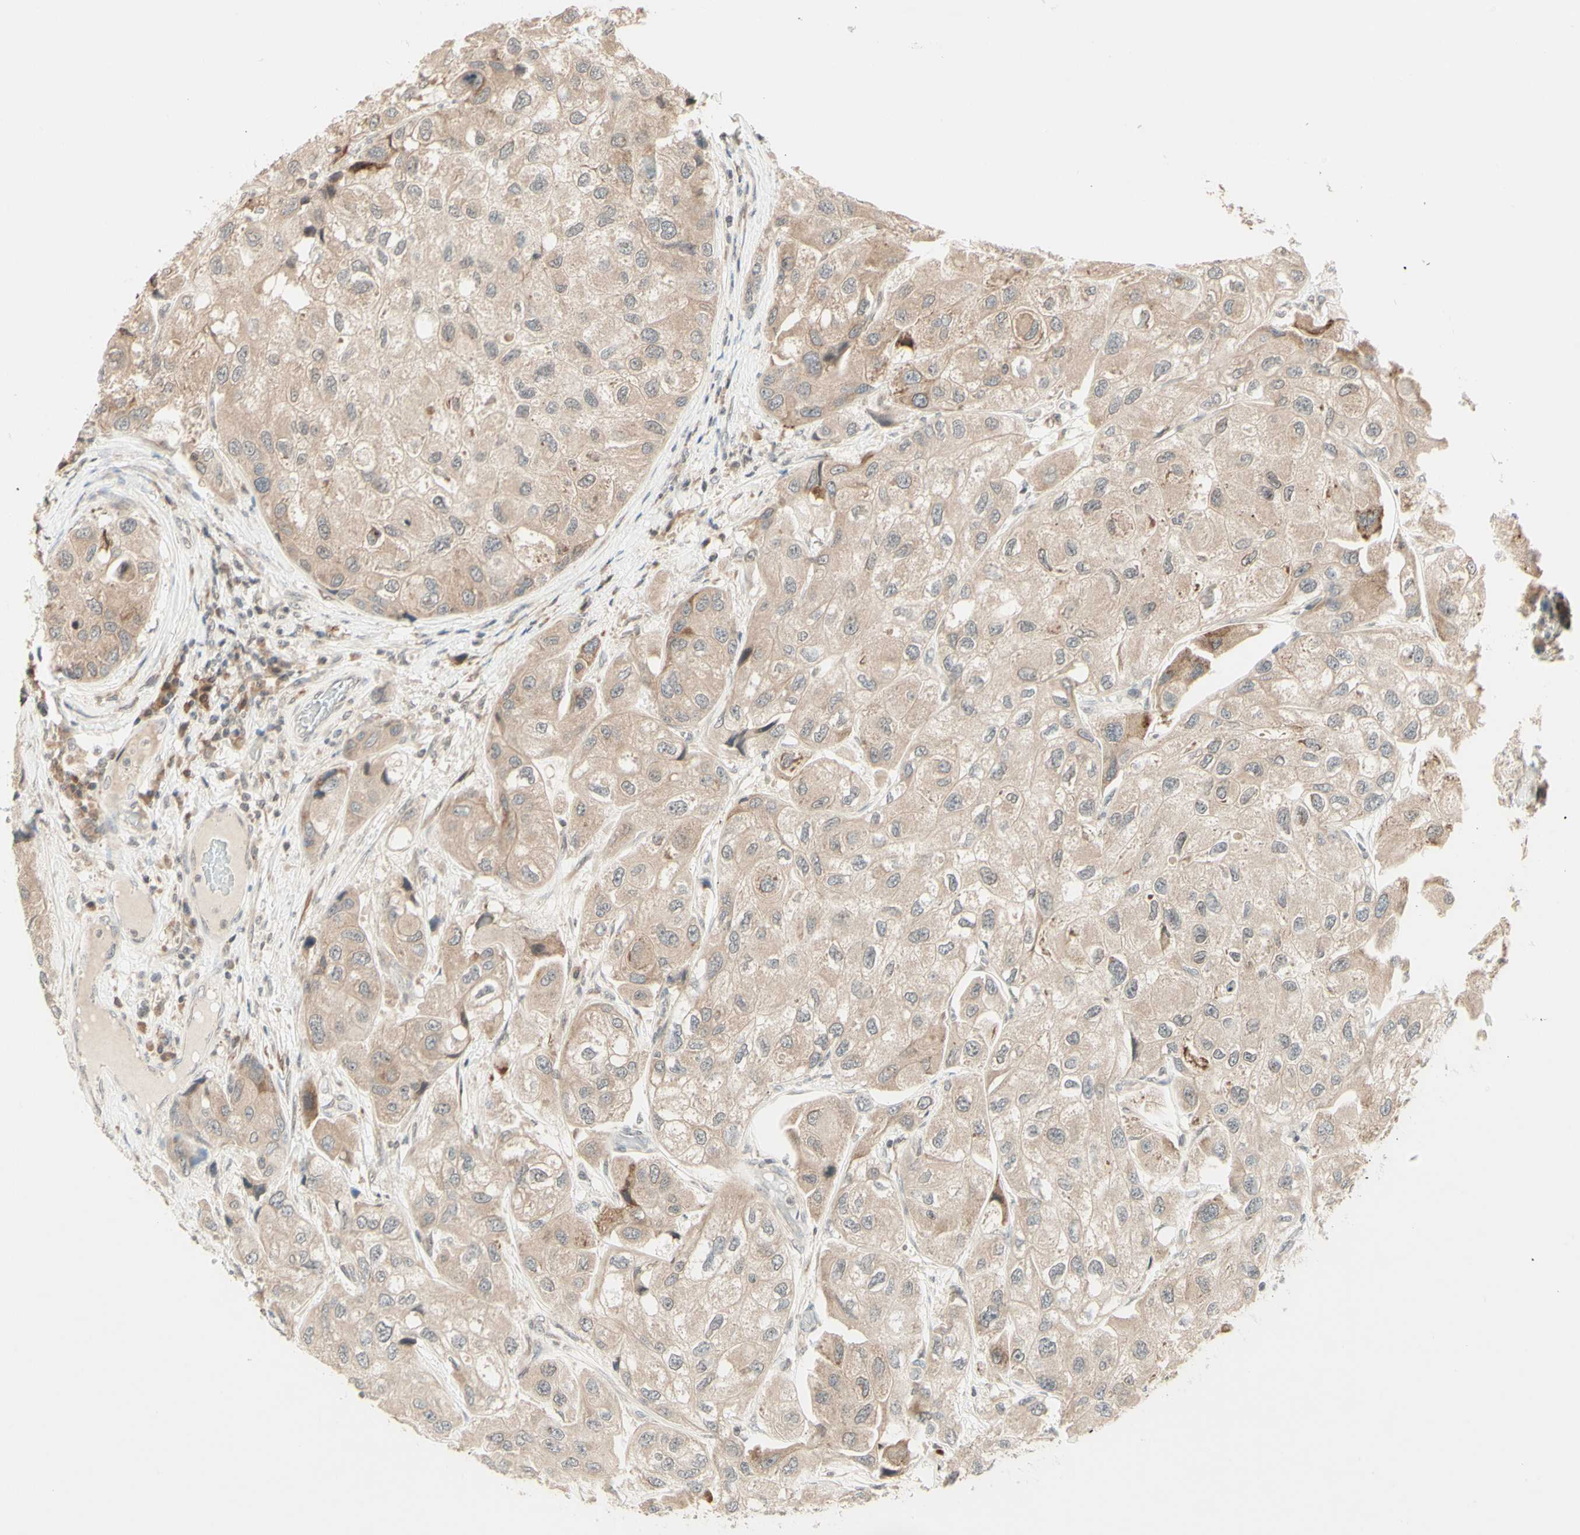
{"staining": {"intensity": "weak", "quantity": ">75%", "location": "cytoplasmic/membranous"}, "tissue": "urothelial cancer", "cell_type": "Tumor cells", "image_type": "cancer", "snomed": [{"axis": "morphology", "description": "Urothelial carcinoma, High grade"}, {"axis": "topography", "description": "Urinary bladder"}], "caption": "Immunohistochemical staining of human urothelial carcinoma (high-grade) exhibits weak cytoplasmic/membranous protein positivity in about >75% of tumor cells.", "gene": "ZW10", "patient": {"sex": "female", "age": 64}}